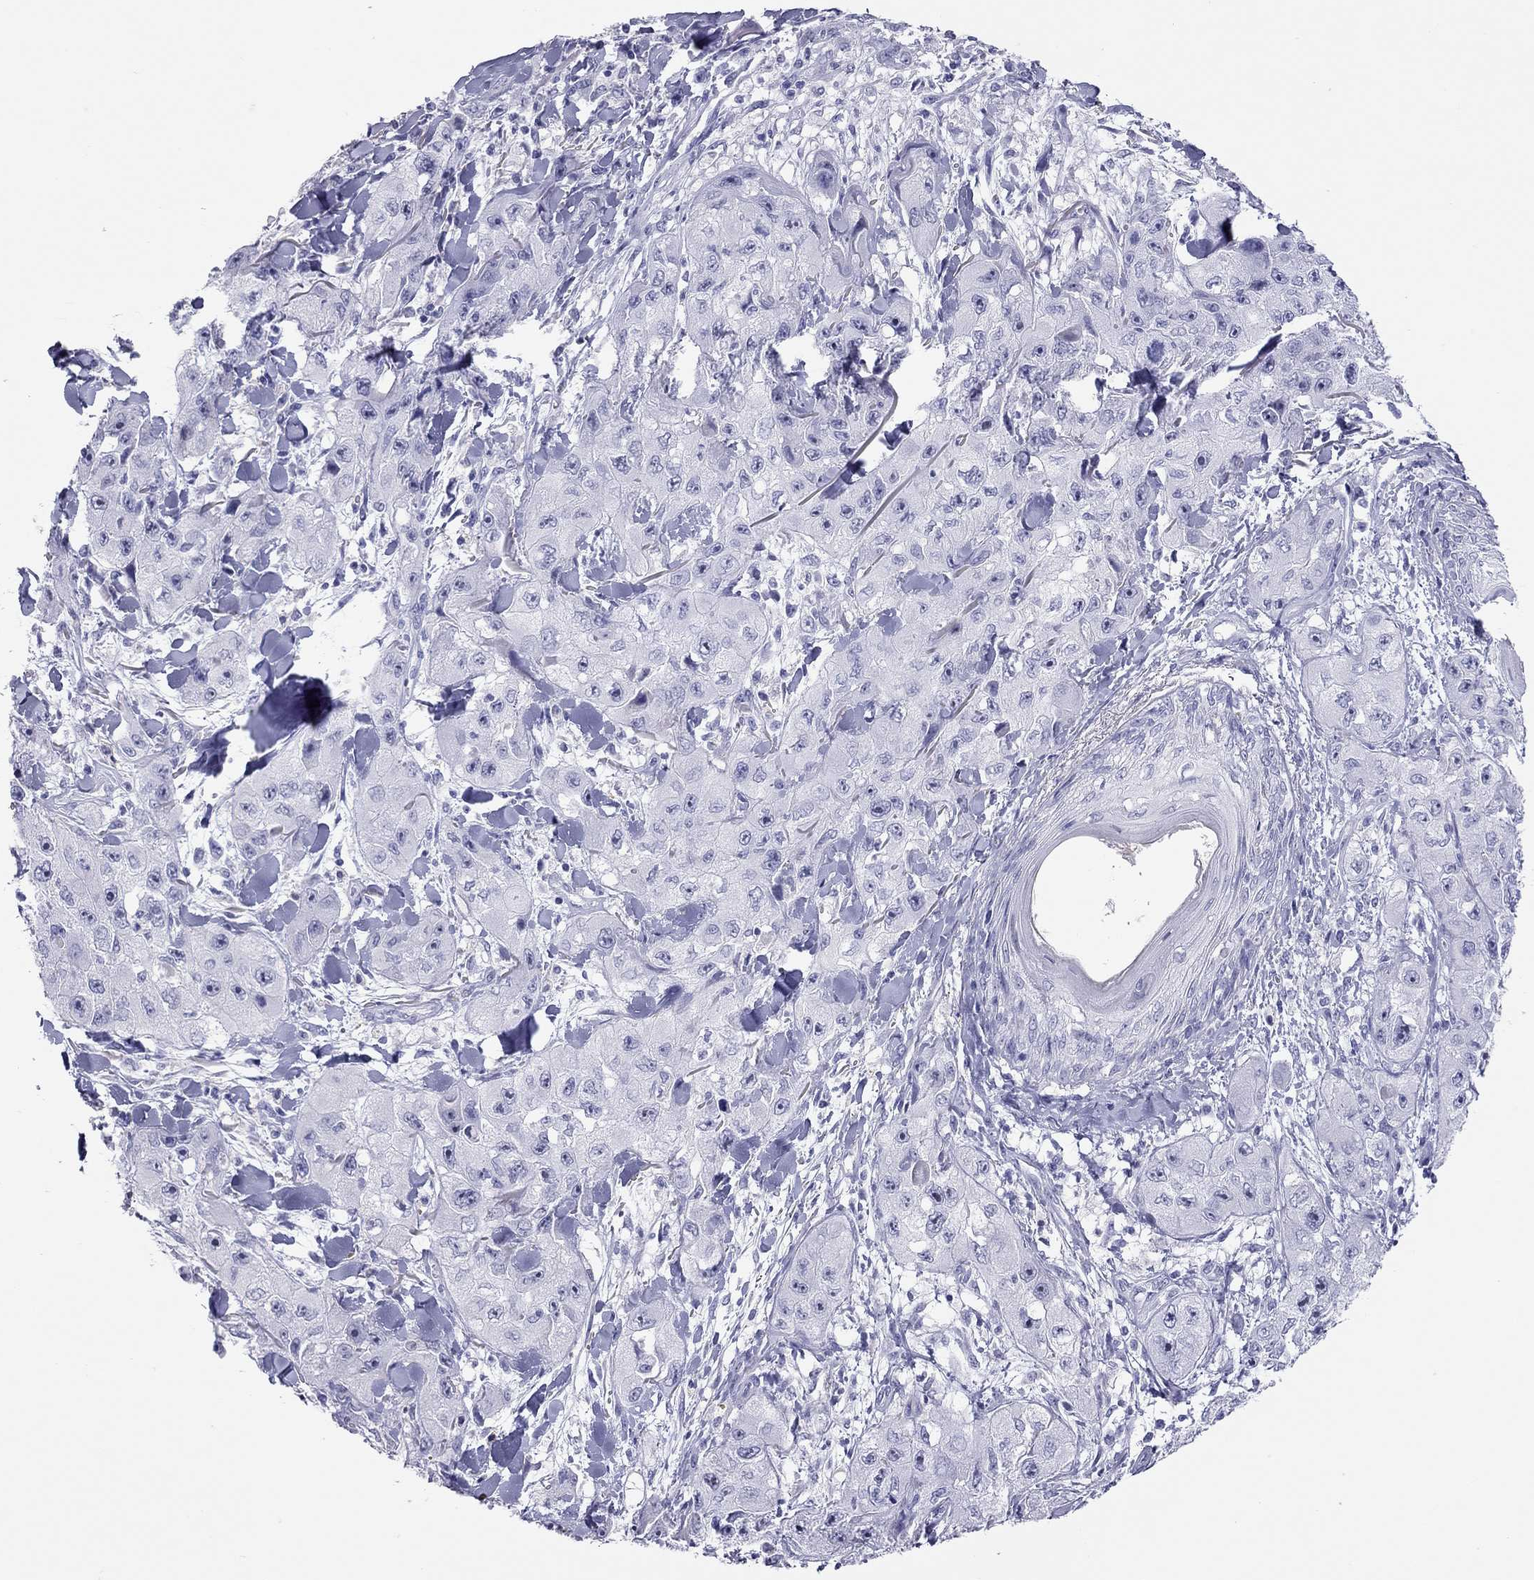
{"staining": {"intensity": "negative", "quantity": "none", "location": "none"}, "tissue": "skin cancer", "cell_type": "Tumor cells", "image_type": "cancer", "snomed": [{"axis": "morphology", "description": "Squamous cell carcinoma, NOS"}, {"axis": "topography", "description": "Skin"}, {"axis": "topography", "description": "Subcutis"}], "caption": "Tumor cells are negative for protein expression in human skin cancer. (Brightfield microscopy of DAB (3,3'-diaminobenzidine) immunohistochemistry (IHC) at high magnification).", "gene": "IL17REL", "patient": {"sex": "male", "age": 73}}